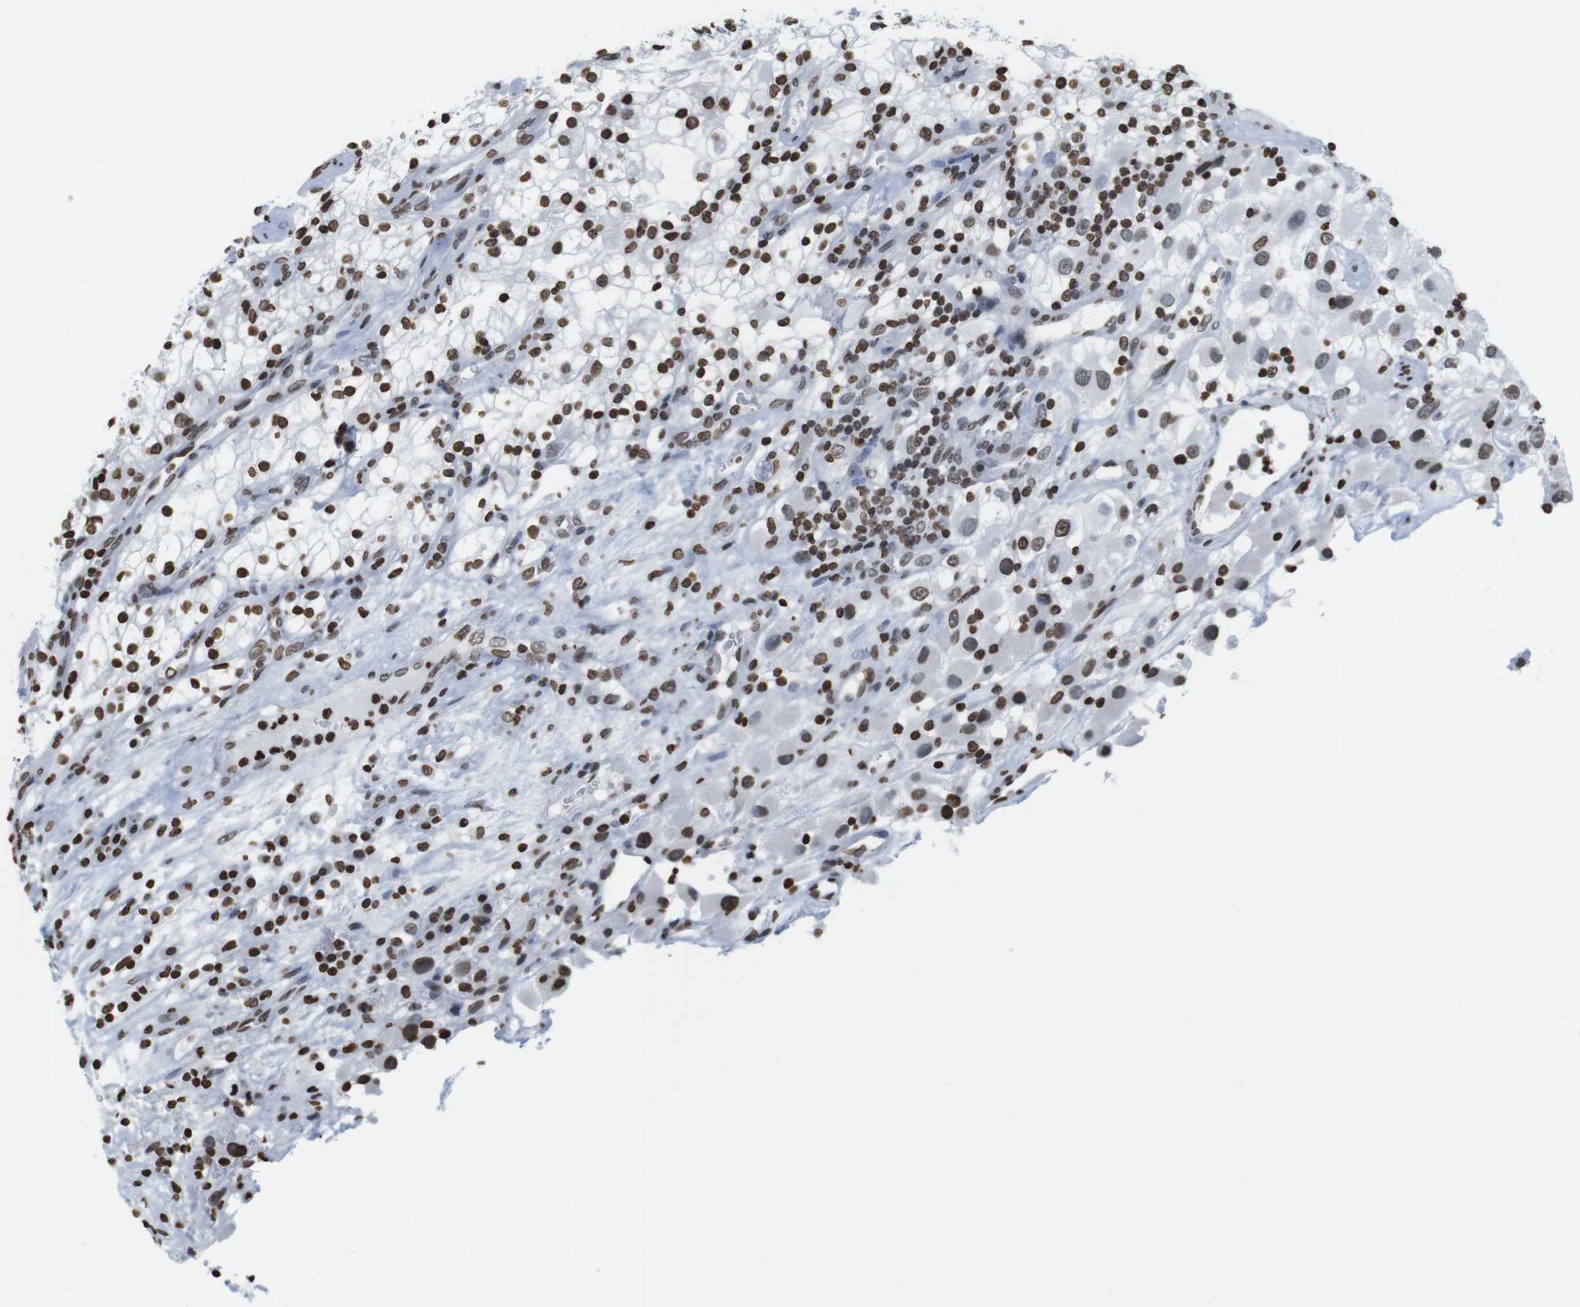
{"staining": {"intensity": "strong", "quantity": ">75%", "location": "nuclear"}, "tissue": "renal cancer", "cell_type": "Tumor cells", "image_type": "cancer", "snomed": [{"axis": "morphology", "description": "Adenocarcinoma, NOS"}, {"axis": "topography", "description": "Kidney"}], "caption": "Immunohistochemistry (IHC) of renal cancer demonstrates high levels of strong nuclear positivity in about >75% of tumor cells.", "gene": "BSX", "patient": {"sex": "female", "age": 52}}